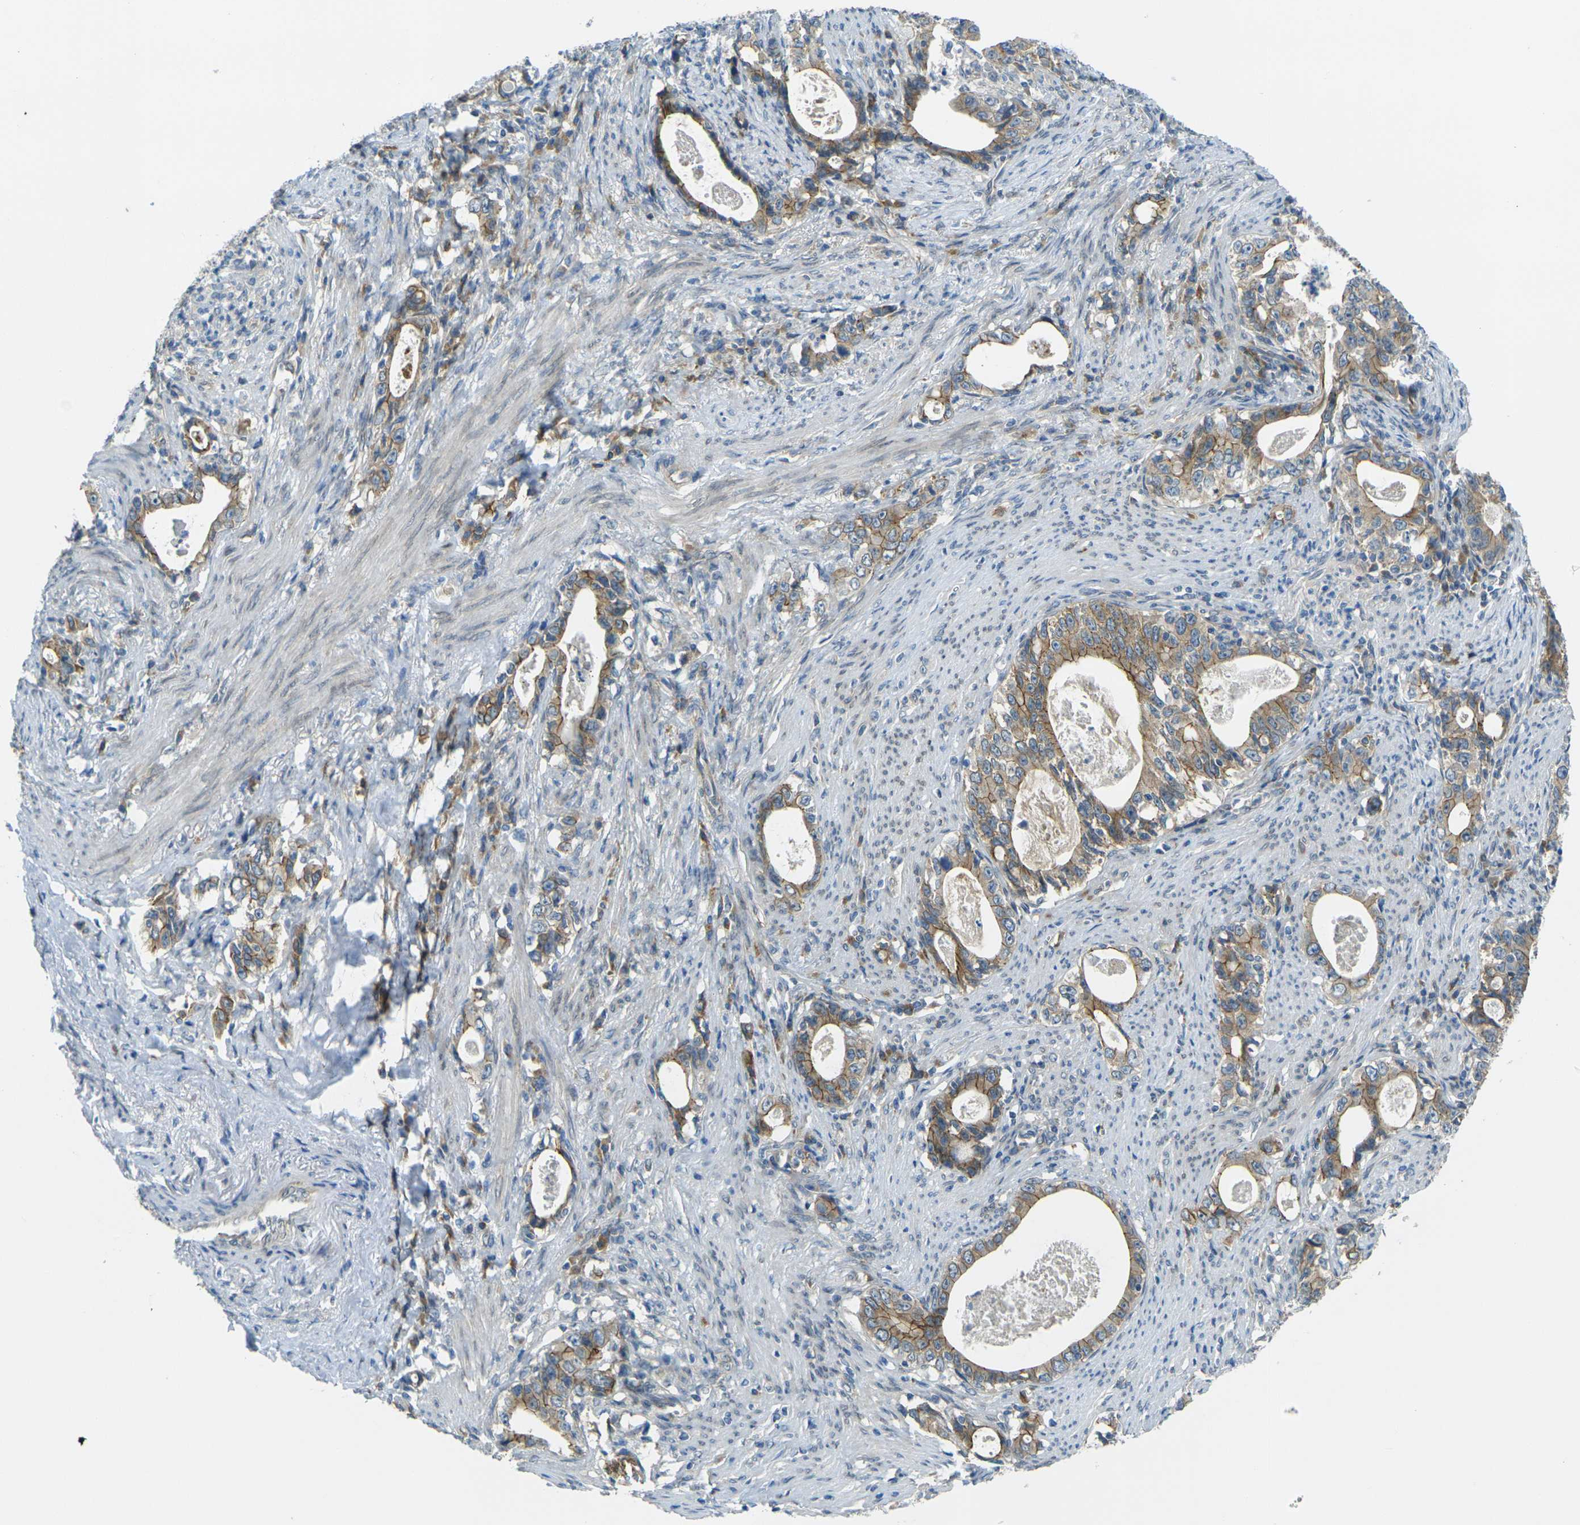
{"staining": {"intensity": "moderate", "quantity": ">75%", "location": "cytoplasmic/membranous"}, "tissue": "stomach cancer", "cell_type": "Tumor cells", "image_type": "cancer", "snomed": [{"axis": "morphology", "description": "Adenocarcinoma, NOS"}, {"axis": "topography", "description": "Stomach, lower"}], "caption": "An image of adenocarcinoma (stomach) stained for a protein demonstrates moderate cytoplasmic/membranous brown staining in tumor cells.", "gene": "RHBDD1", "patient": {"sex": "female", "age": 72}}